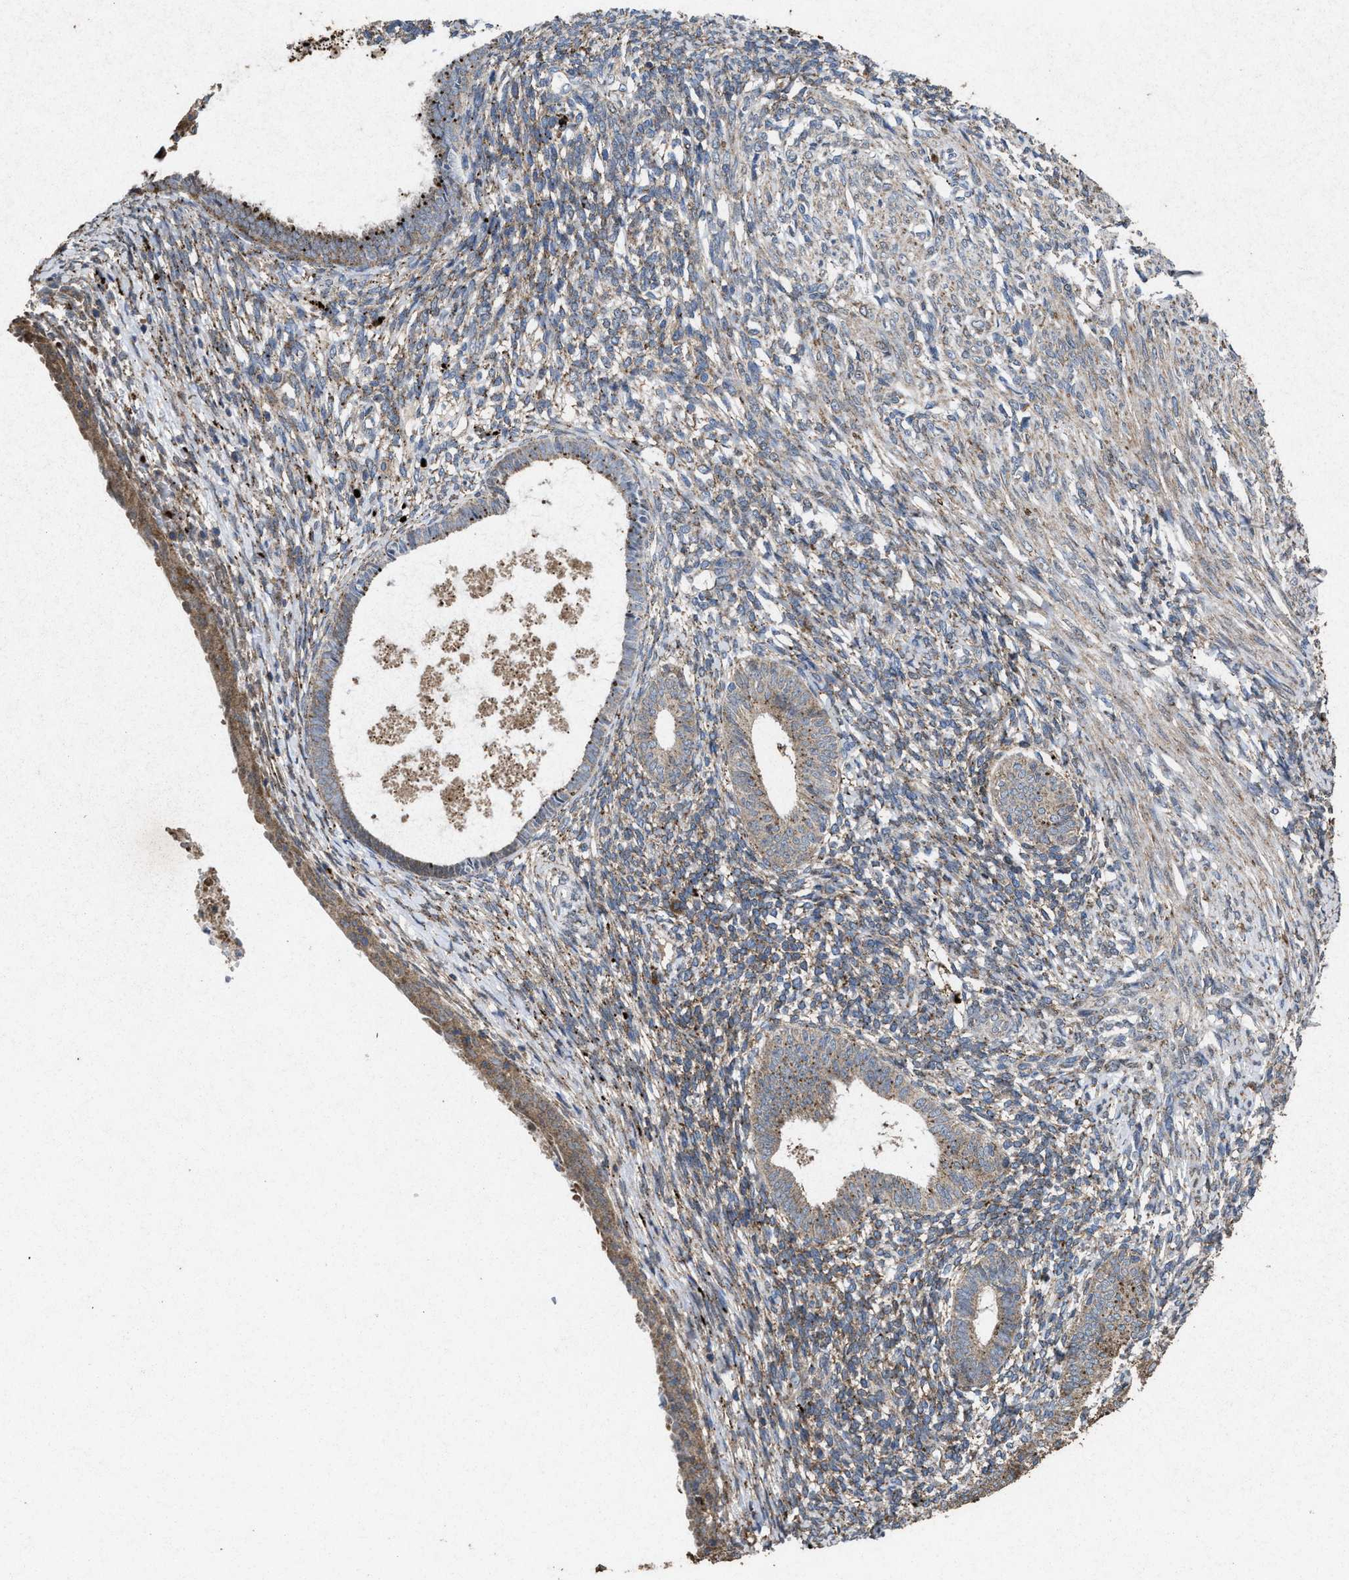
{"staining": {"intensity": "moderate", "quantity": "<25%", "location": "cytoplasmic/membranous"}, "tissue": "endometrium", "cell_type": "Cells in endometrial stroma", "image_type": "normal", "snomed": [{"axis": "morphology", "description": "Normal tissue, NOS"}, {"axis": "morphology", "description": "Adenocarcinoma, NOS"}, {"axis": "topography", "description": "Endometrium"}], "caption": "Protein staining displays moderate cytoplasmic/membranous positivity in approximately <25% of cells in endometrial stroma in unremarkable endometrium.", "gene": "MSI2", "patient": {"sex": "female", "age": 57}}